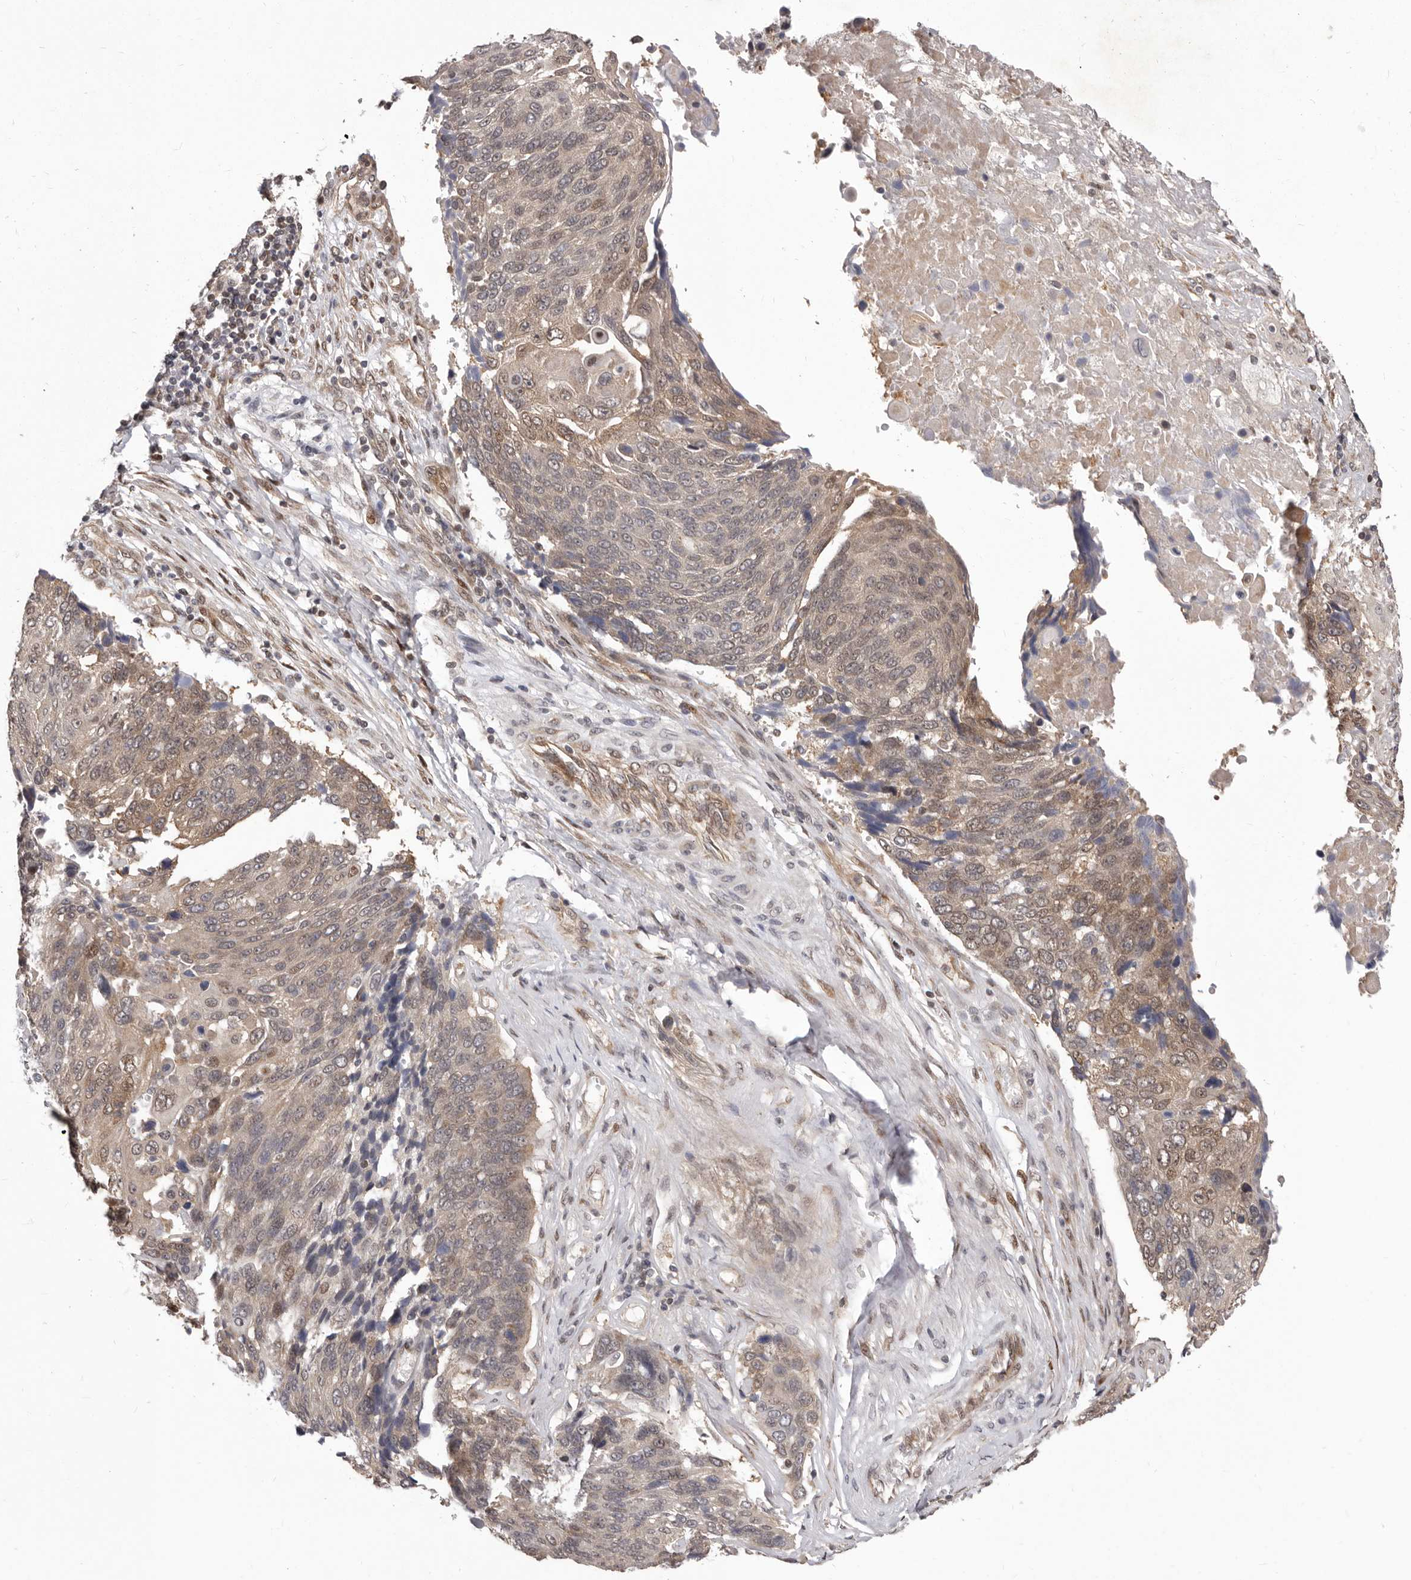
{"staining": {"intensity": "weak", "quantity": ">75%", "location": "cytoplasmic/membranous,nuclear"}, "tissue": "lung cancer", "cell_type": "Tumor cells", "image_type": "cancer", "snomed": [{"axis": "morphology", "description": "Squamous cell carcinoma, NOS"}, {"axis": "topography", "description": "Lung"}], "caption": "High-magnification brightfield microscopy of lung cancer stained with DAB (3,3'-diaminobenzidine) (brown) and counterstained with hematoxylin (blue). tumor cells exhibit weak cytoplasmic/membranous and nuclear staining is appreciated in about>75% of cells. The protein is stained brown, and the nuclei are stained in blue (DAB IHC with brightfield microscopy, high magnification).", "gene": "GLRX3", "patient": {"sex": "male", "age": 66}}